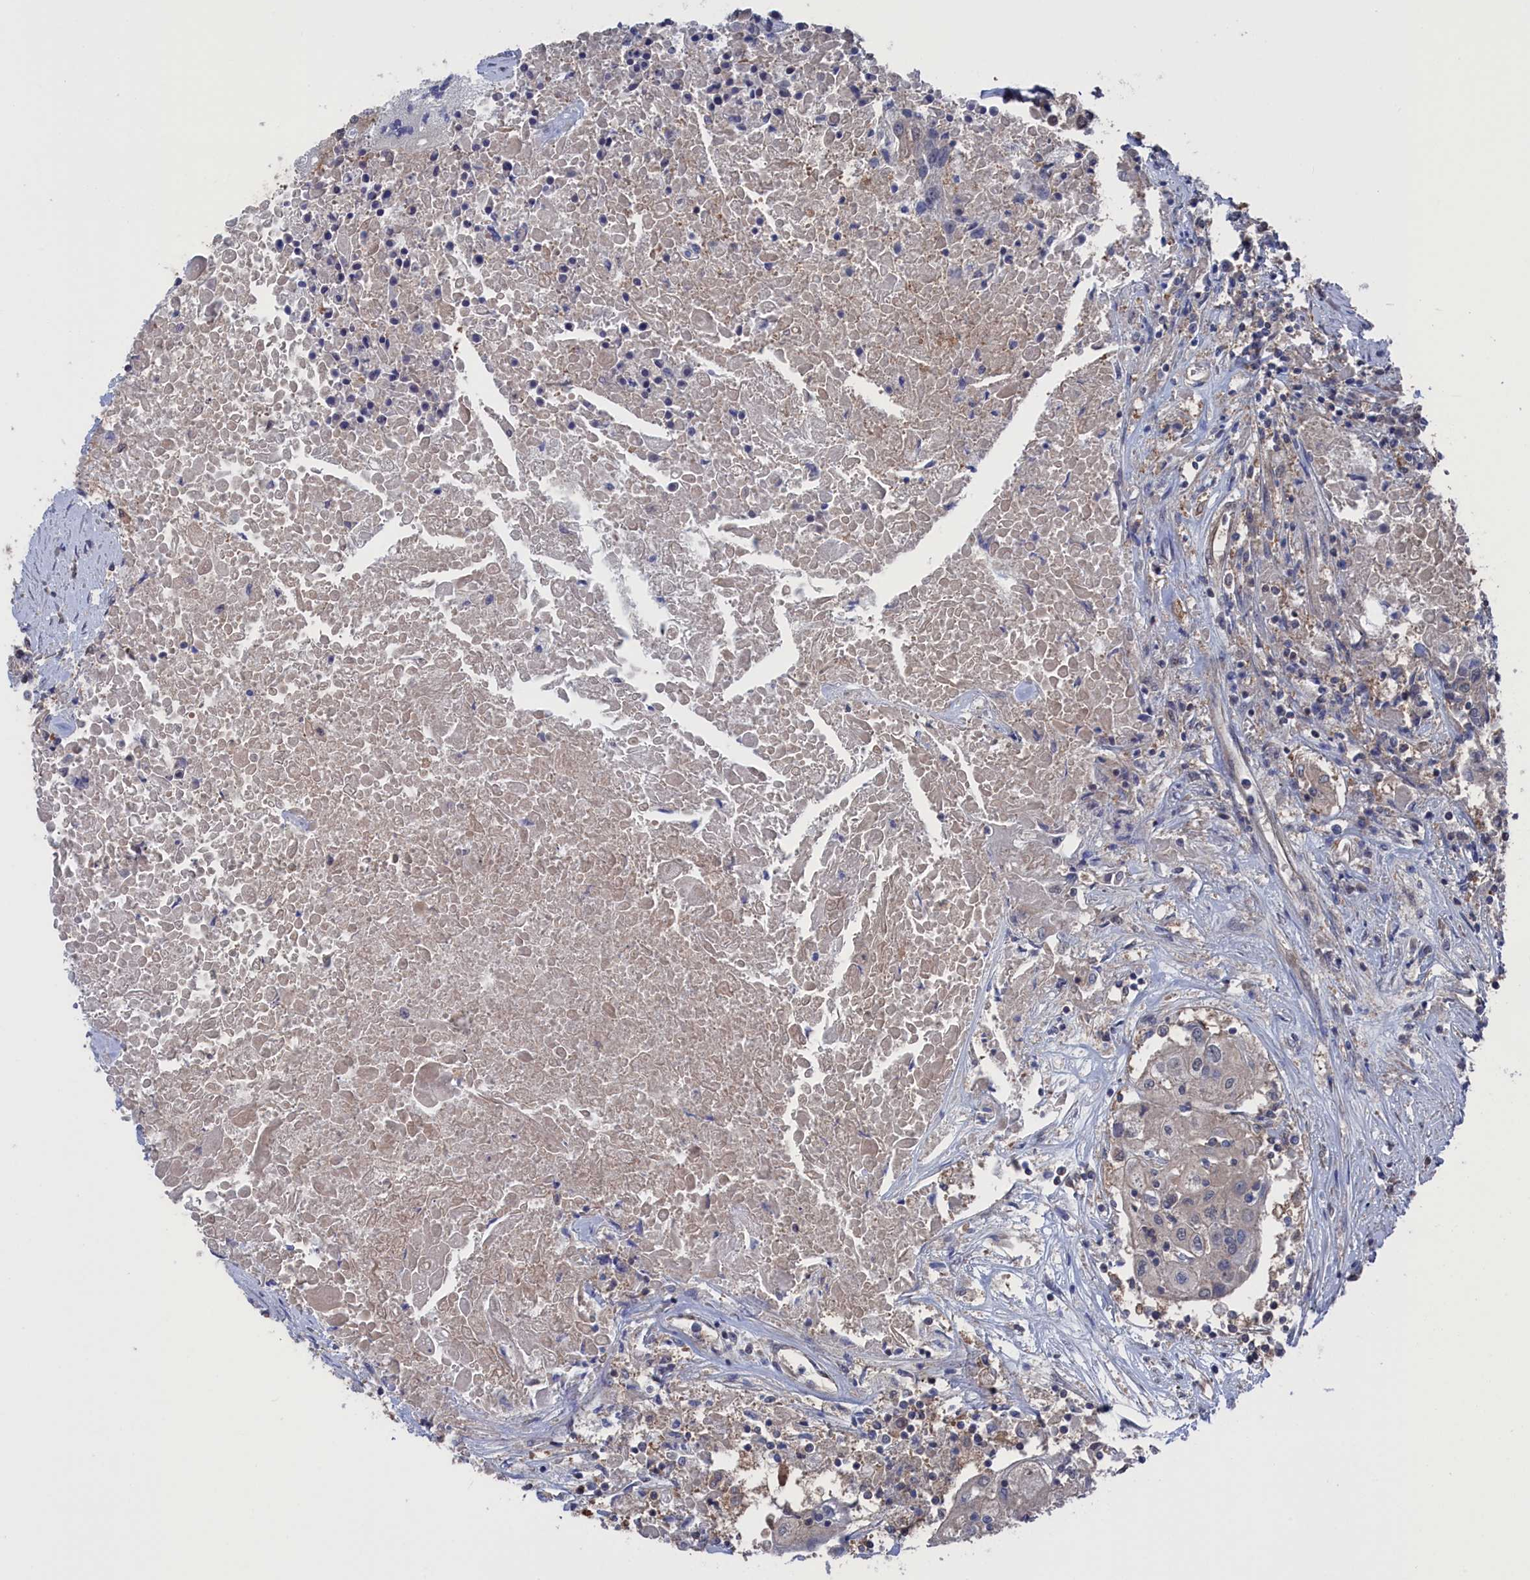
{"staining": {"intensity": "negative", "quantity": "none", "location": "none"}, "tissue": "urothelial cancer", "cell_type": "Tumor cells", "image_type": "cancer", "snomed": [{"axis": "morphology", "description": "Urothelial carcinoma, High grade"}, {"axis": "topography", "description": "Urinary bladder"}], "caption": "Urothelial carcinoma (high-grade) was stained to show a protein in brown. There is no significant staining in tumor cells.", "gene": "NUTF2", "patient": {"sex": "female", "age": 85}}